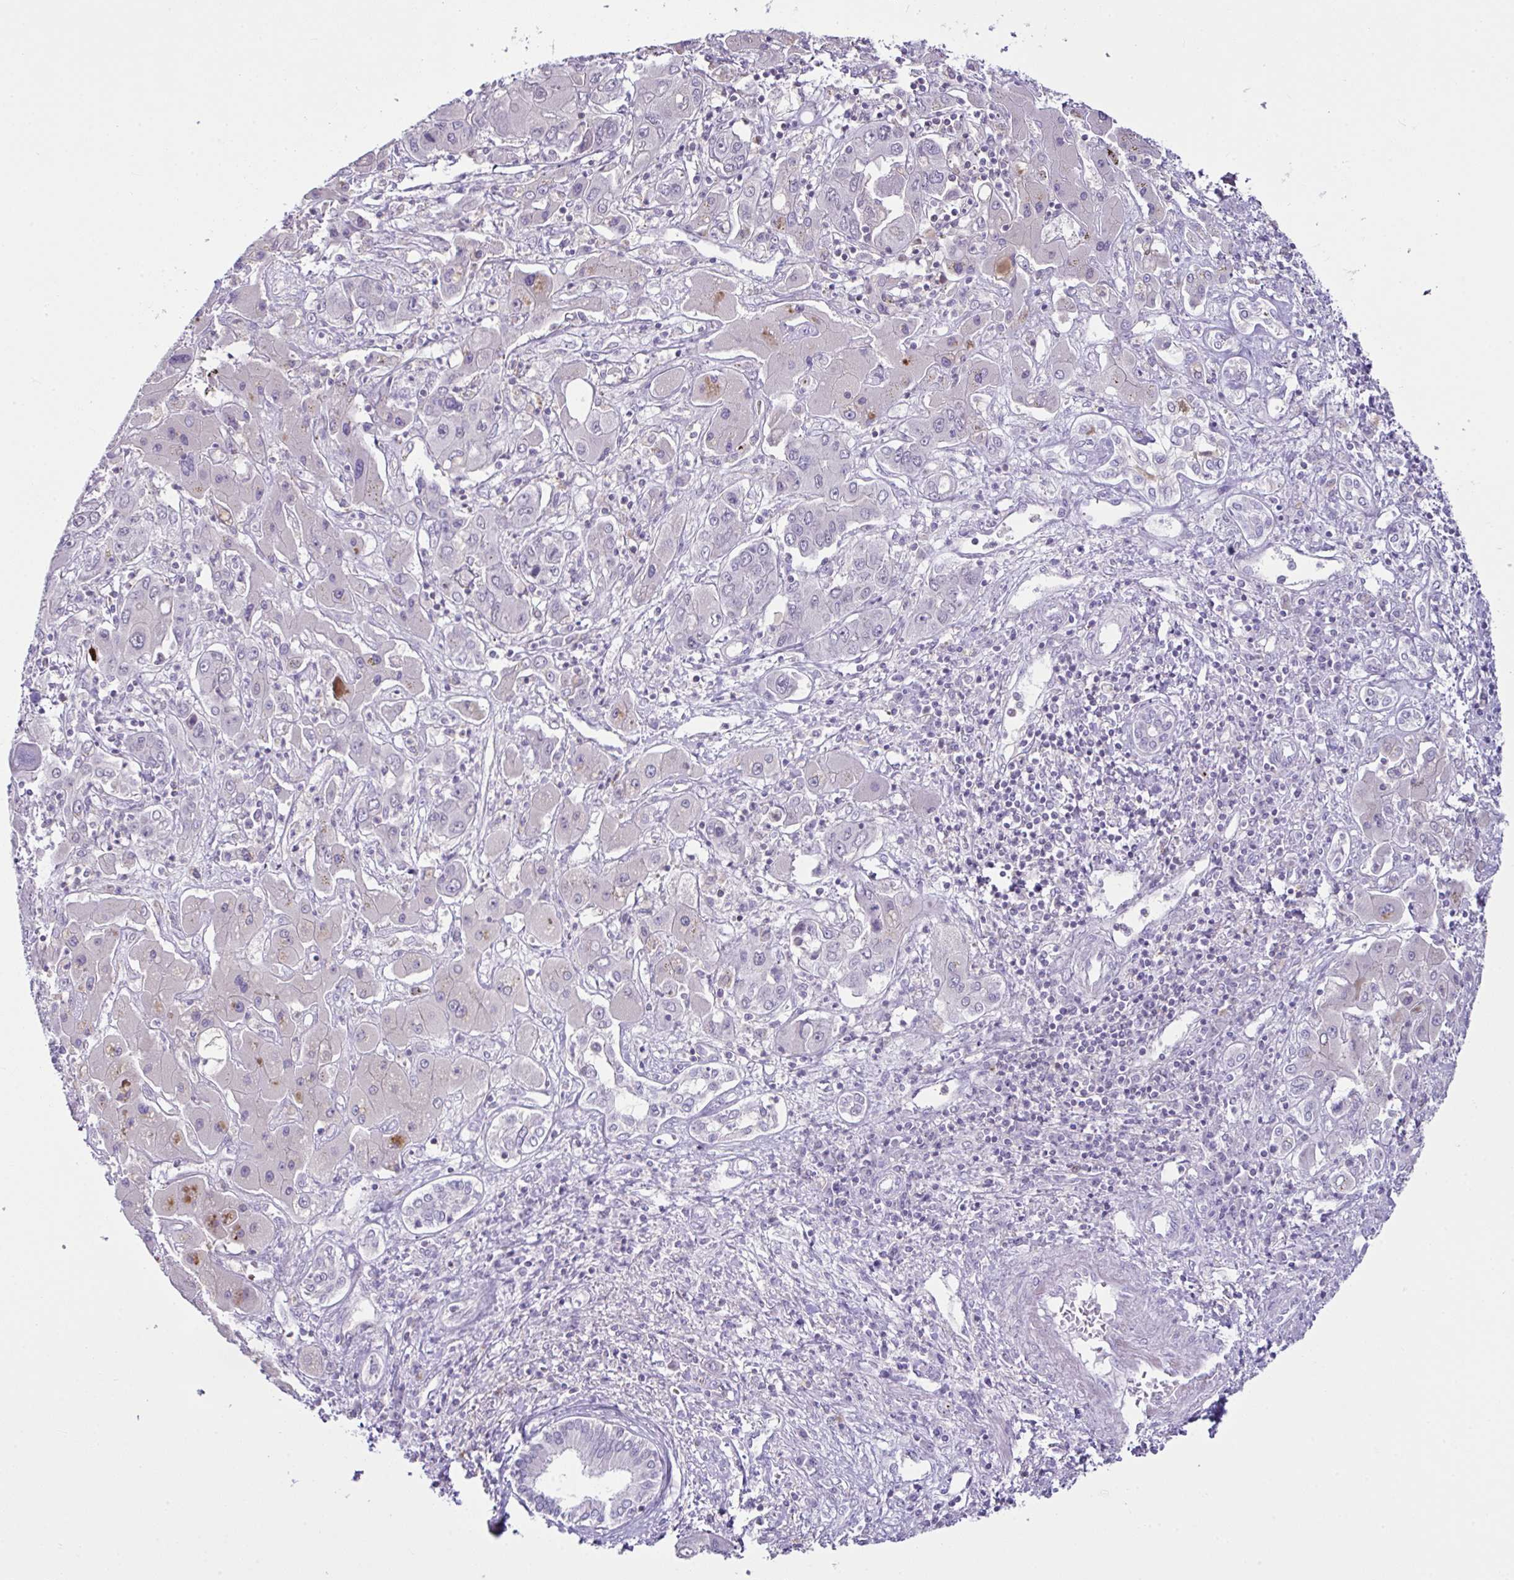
{"staining": {"intensity": "weak", "quantity": "<25%", "location": "cytoplasmic/membranous"}, "tissue": "liver cancer", "cell_type": "Tumor cells", "image_type": "cancer", "snomed": [{"axis": "morphology", "description": "Cholangiocarcinoma"}, {"axis": "topography", "description": "Liver"}], "caption": "The image demonstrates no staining of tumor cells in cholangiocarcinoma (liver).", "gene": "D2HGDH", "patient": {"sex": "male", "age": 67}}